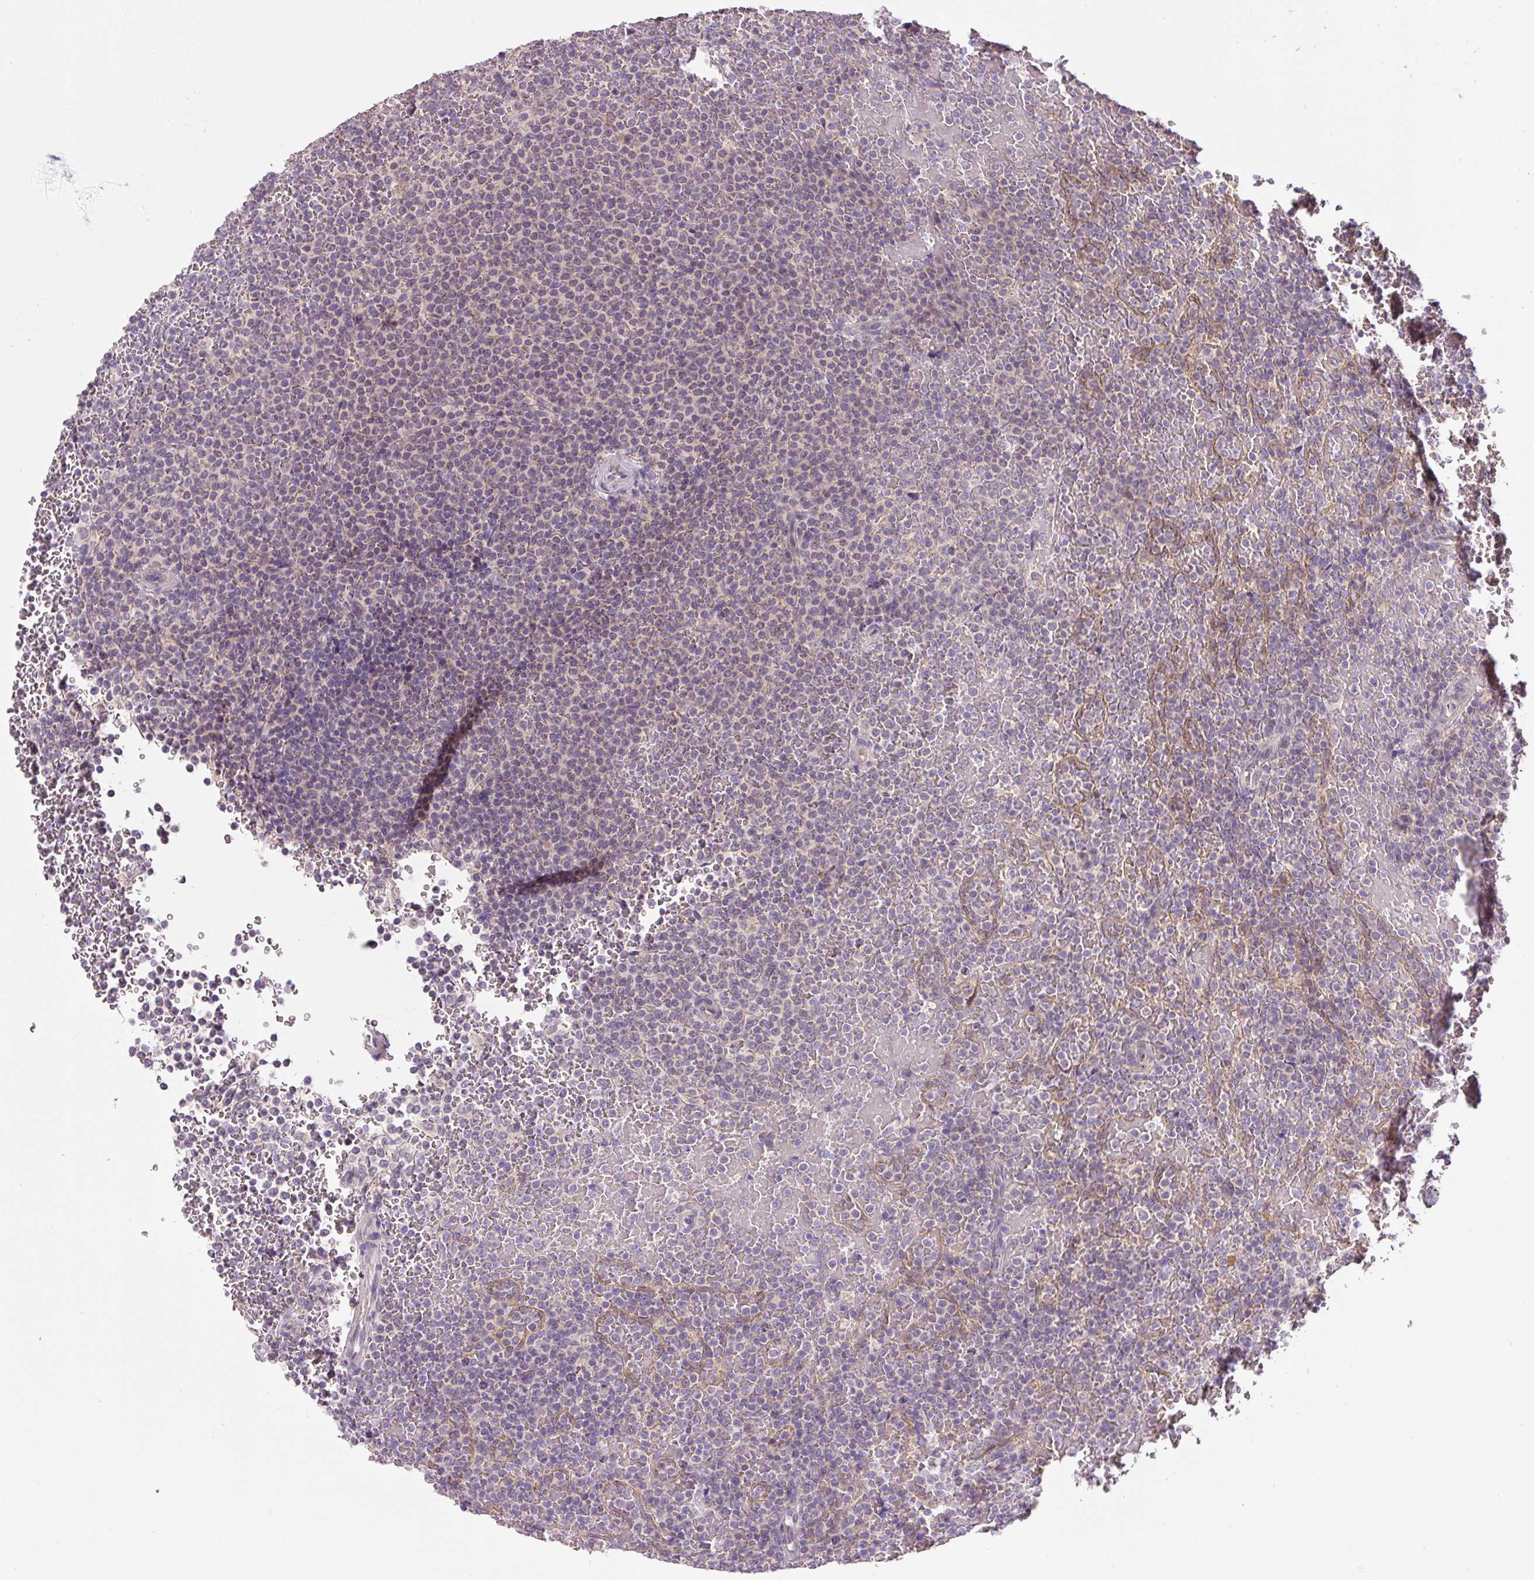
{"staining": {"intensity": "negative", "quantity": "none", "location": "none"}, "tissue": "lymphoma", "cell_type": "Tumor cells", "image_type": "cancer", "snomed": [{"axis": "morphology", "description": "Malignant lymphoma, non-Hodgkin's type, Low grade"}, {"axis": "topography", "description": "Spleen"}], "caption": "Low-grade malignant lymphoma, non-Hodgkin's type was stained to show a protein in brown. There is no significant staining in tumor cells.", "gene": "UBL3", "patient": {"sex": "male", "age": 60}}